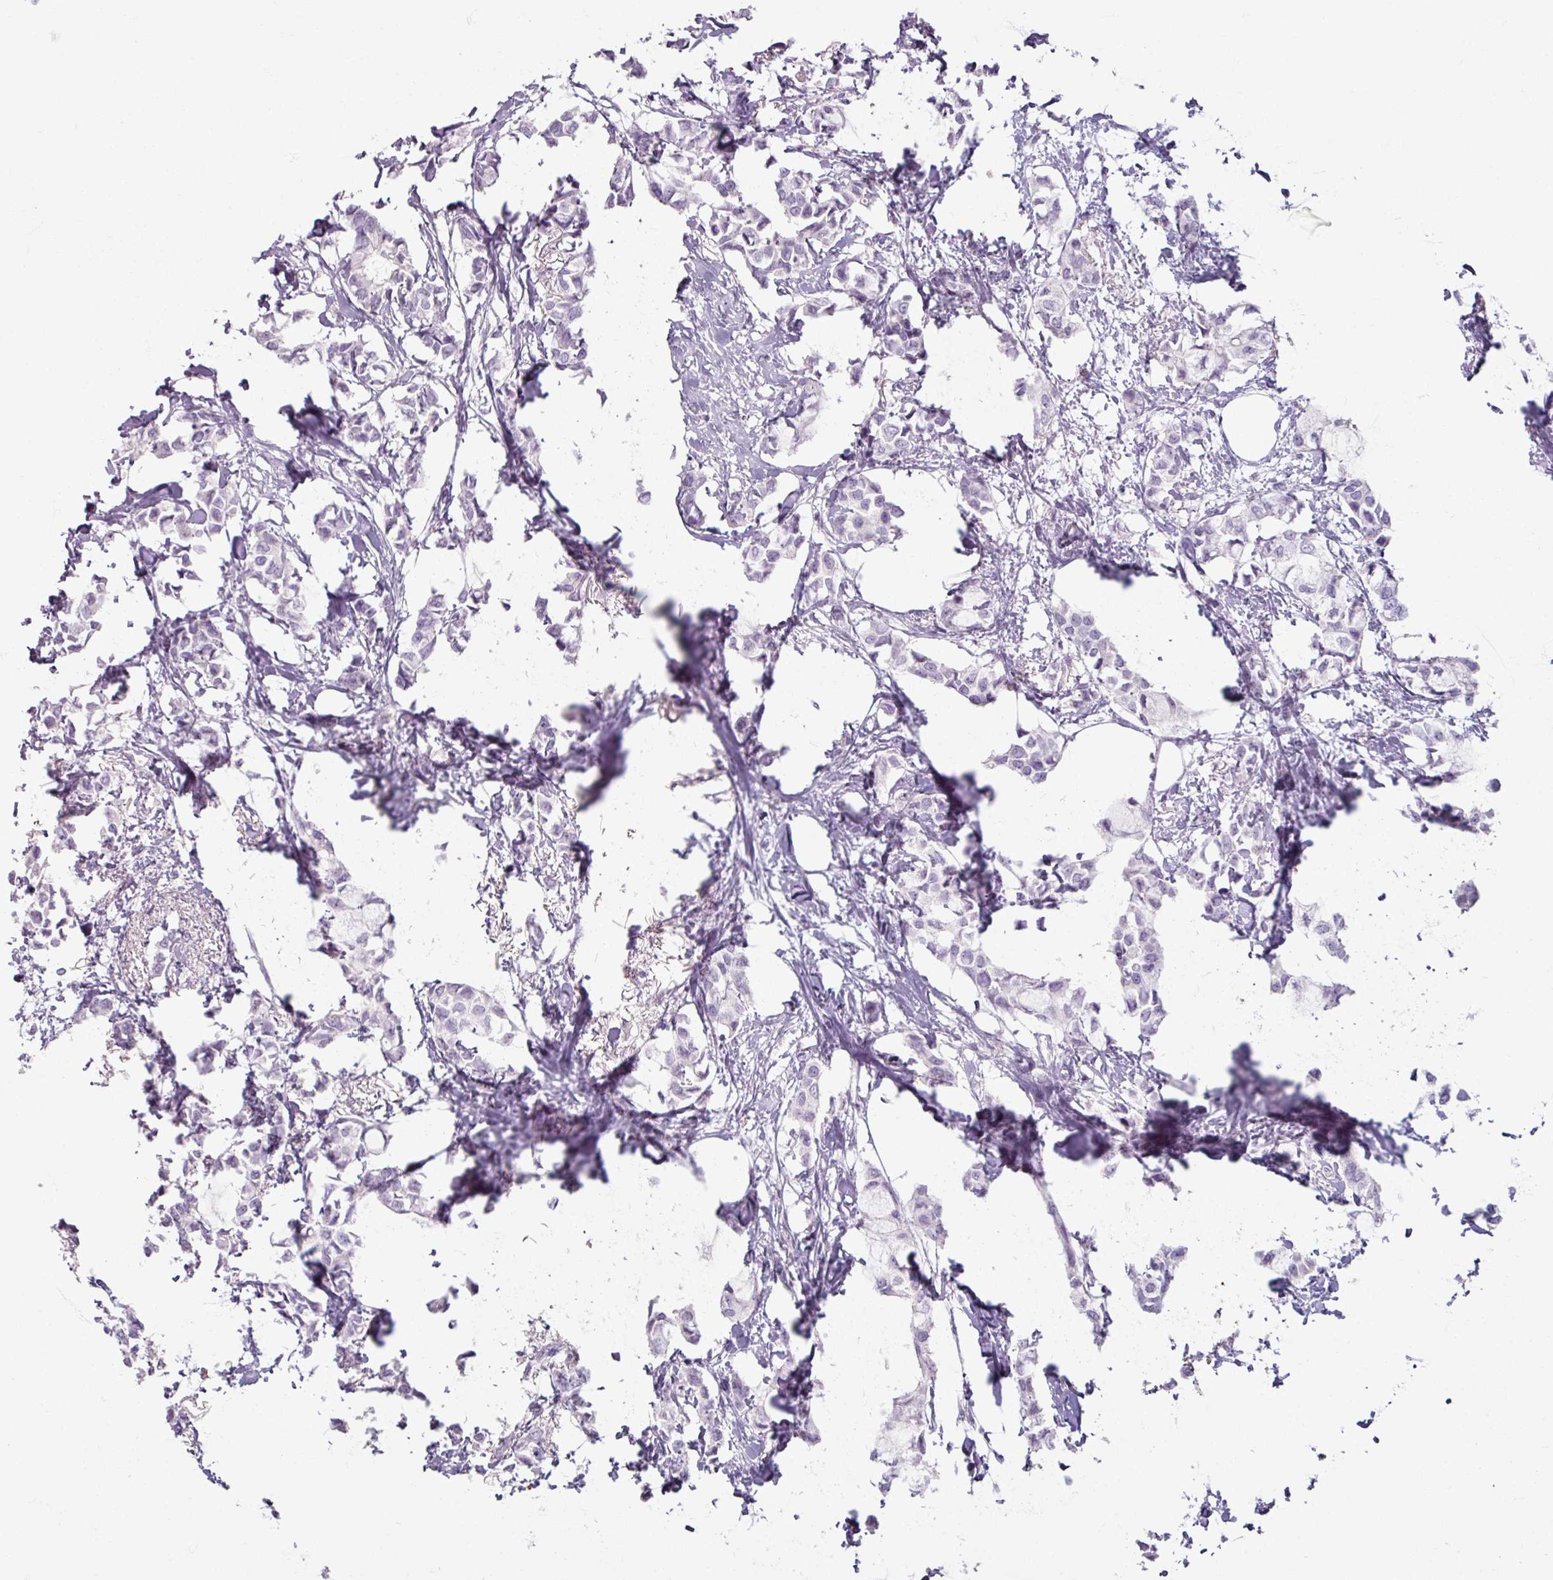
{"staining": {"intensity": "negative", "quantity": "none", "location": "none"}, "tissue": "breast cancer", "cell_type": "Tumor cells", "image_type": "cancer", "snomed": [{"axis": "morphology", "description": "Duct carcinoma"}, {"axis": "topography", "description": "Breast"}], "caption": "High power microscopy photomicrograph of an immunohistochemistry histopathology image of breast cancer (infiltrating ductal carcinoma), revealing no significant positivity in tumor cells.", "gene": "ARG1", "patient": {"sex": "female", "age": 73}}